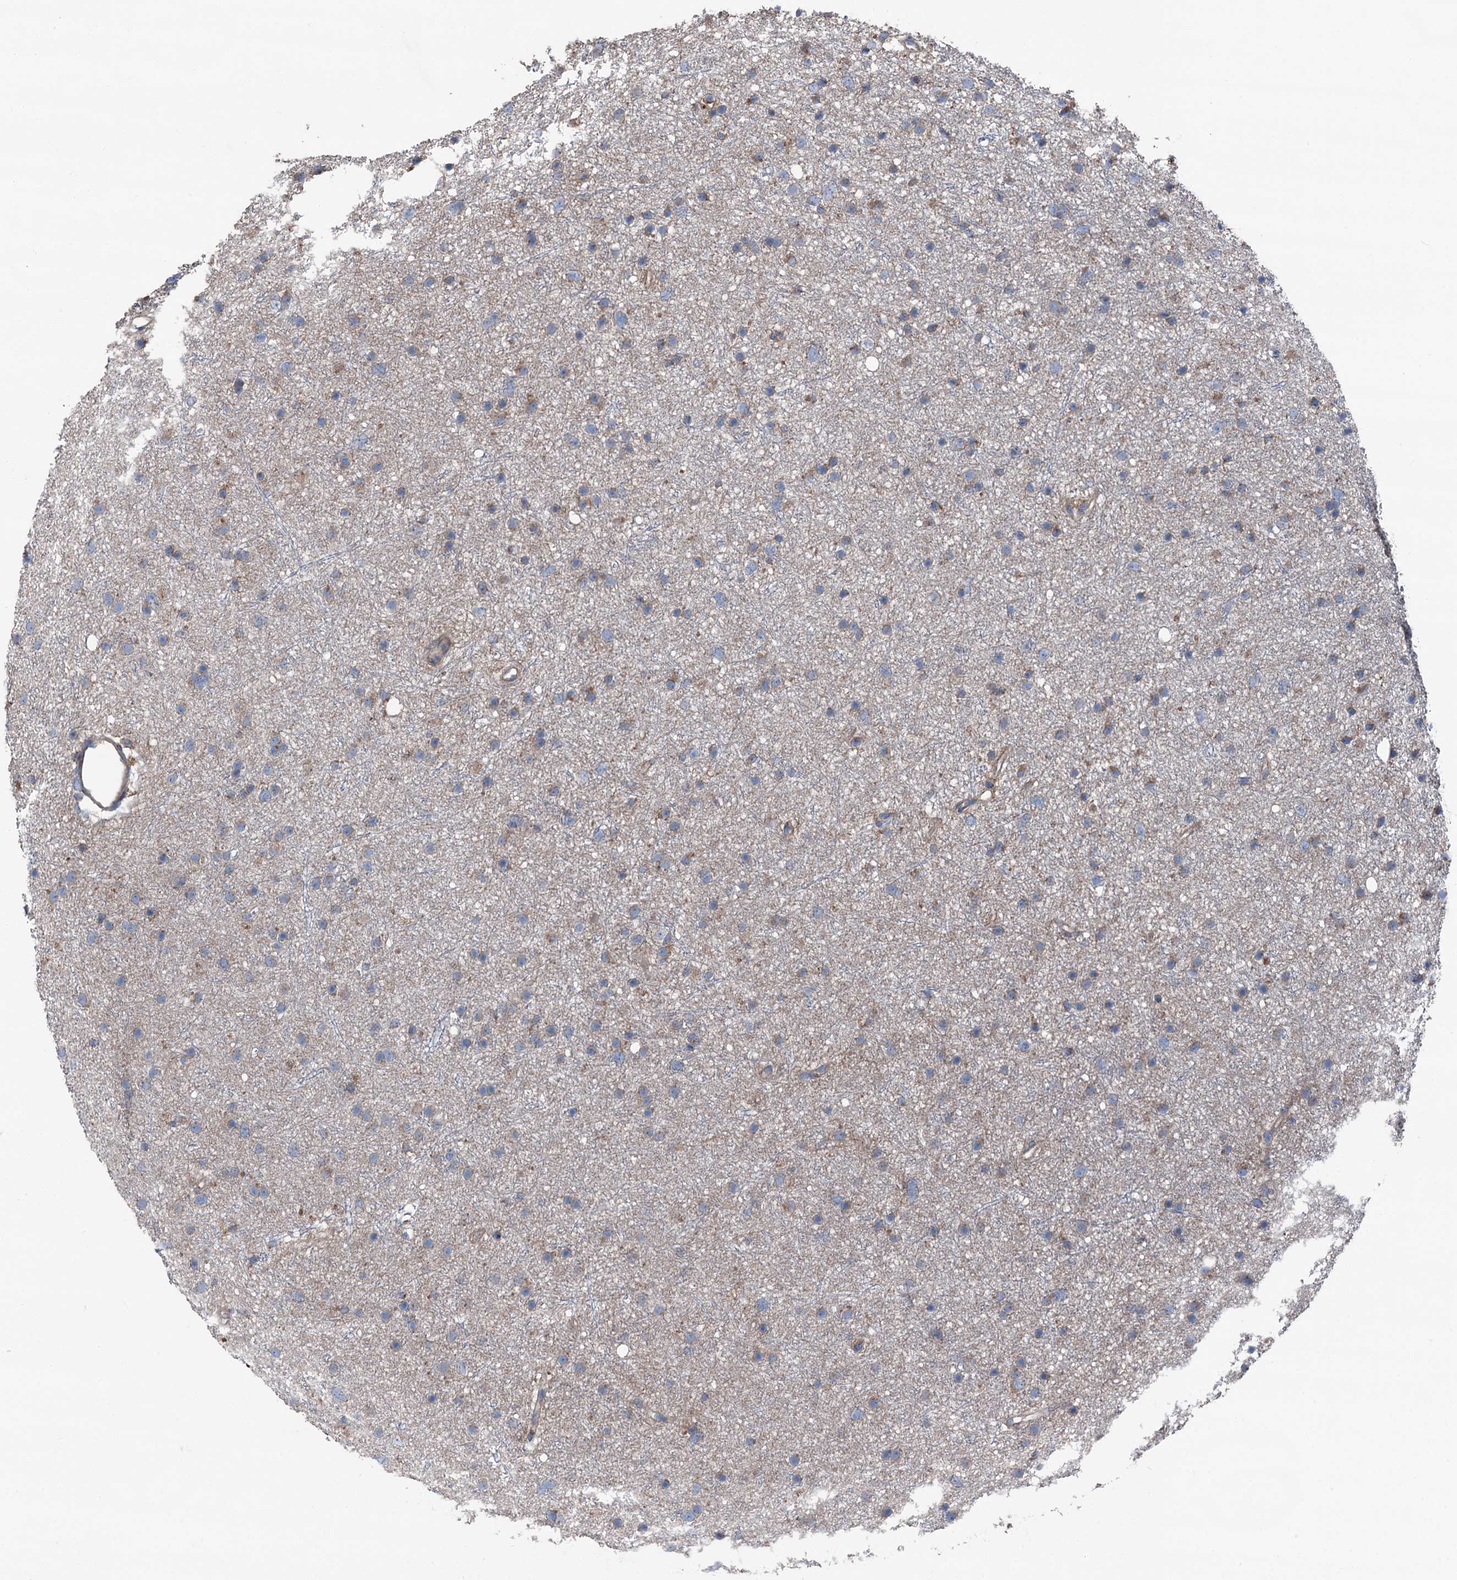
{"staining": {"intensity": "weak", "quantity": "25%-75%", "location": "cytoplasmic/membranous"}, "tissue": "glioma", "cell_type": "Tumor cells", "image_type": "cancer", "snomed": [{"axis": "morphology", "description": "Glioma, malignant, Low grade"}, {"axis": "topography", "description": "Cerebral cortex"}], "caption": "Malignant glioma (low-grade) stained with a protein marker displays weak staining in tumor cells.", "gene": "RUFY1", "patient": {"sex": "female", "age": 39}}